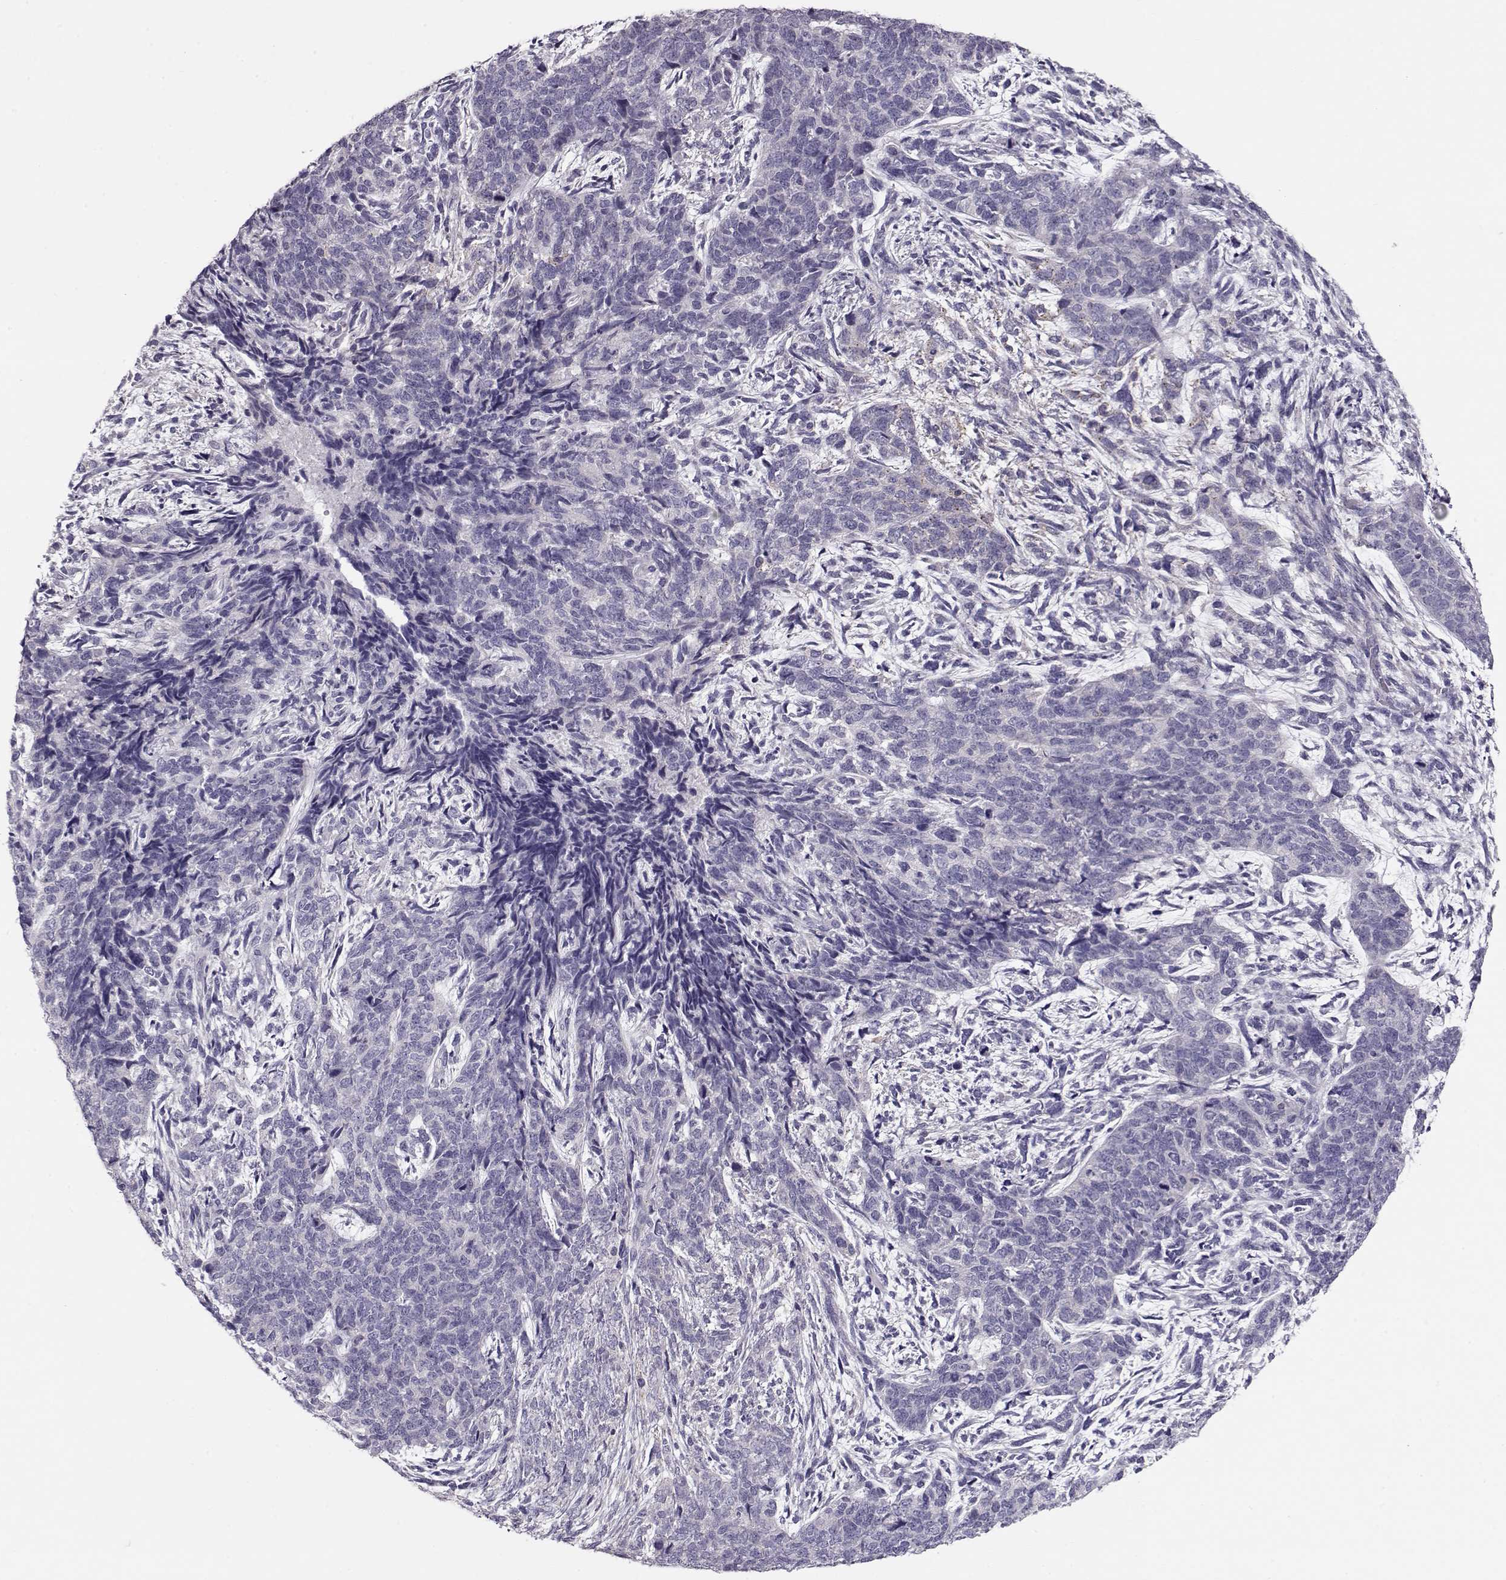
{"staining": {"intensity": "negative", "quantity": "none", "location": "none"}, "tissue": "cervical cancer", "cell_type": "Tumor cells", "image_type": "cancer", "snomed": [{"axis": "morphology", "description": "Squamous cell carcinoma, NOS"}, {"axis": "topography", "description": "Cervix"}], "caption": "Cervical cancer stained for a protein using immunohistochemistry demonstrates no staining tumor cells.", "gene": "GRK1", "patient": {"sex": "female", "age": 63}}